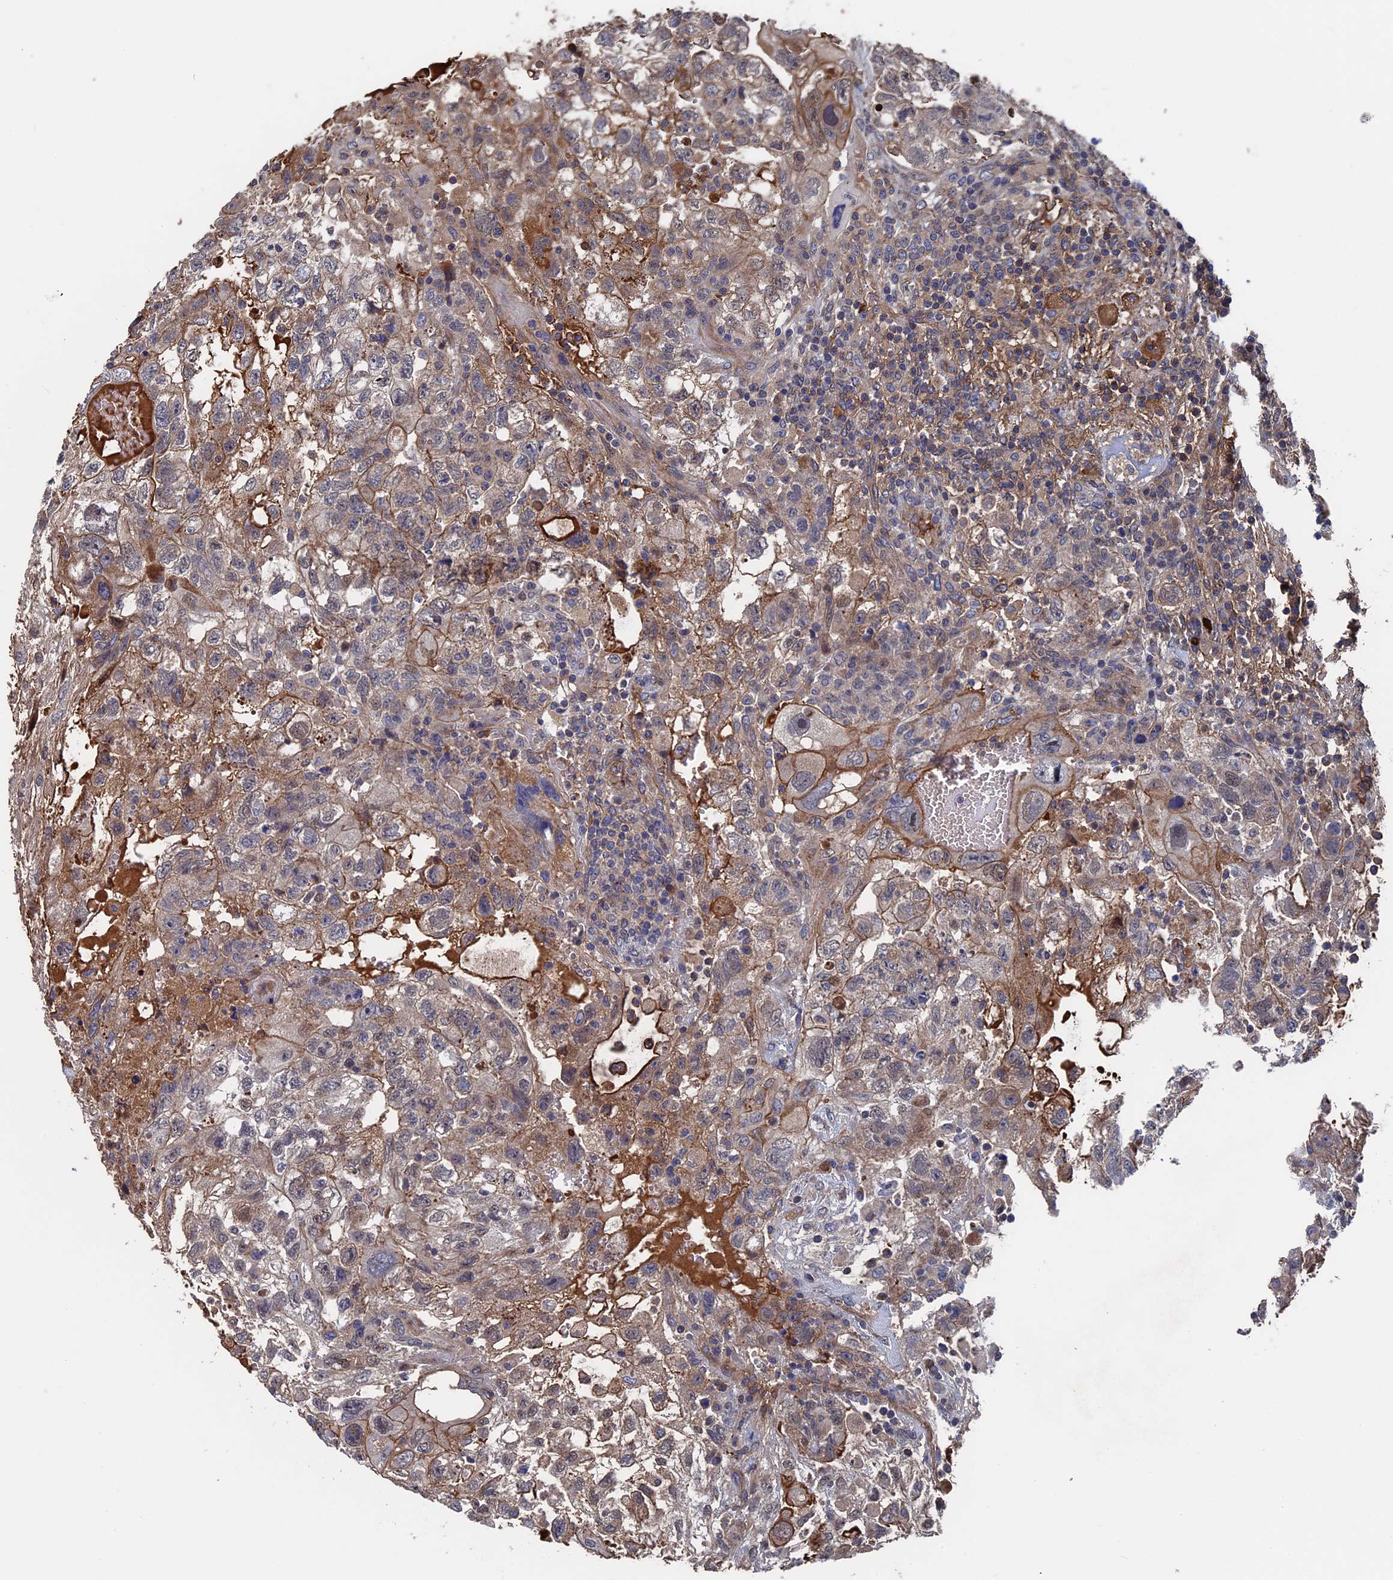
{"staining": {"intensity": "weak", "quantity": "<25%", "location": "cytoplasmic/membranous"}, "tissue": "testis cancer", "cell_type": "Tumor cells", "image_type": "cancer", "snomed": [{"axis": "morphology", "description": "Carcinoma, Embryonal, NOS"}, {"axis": "topography", "description": "Testis"}], "caption": "The immunohistochemistry histopathology image has no significant expression in tumor cells of testis cancer tissue.", "gene": "RPUSD1", "patient": {"sex": "male", "age": 36}}